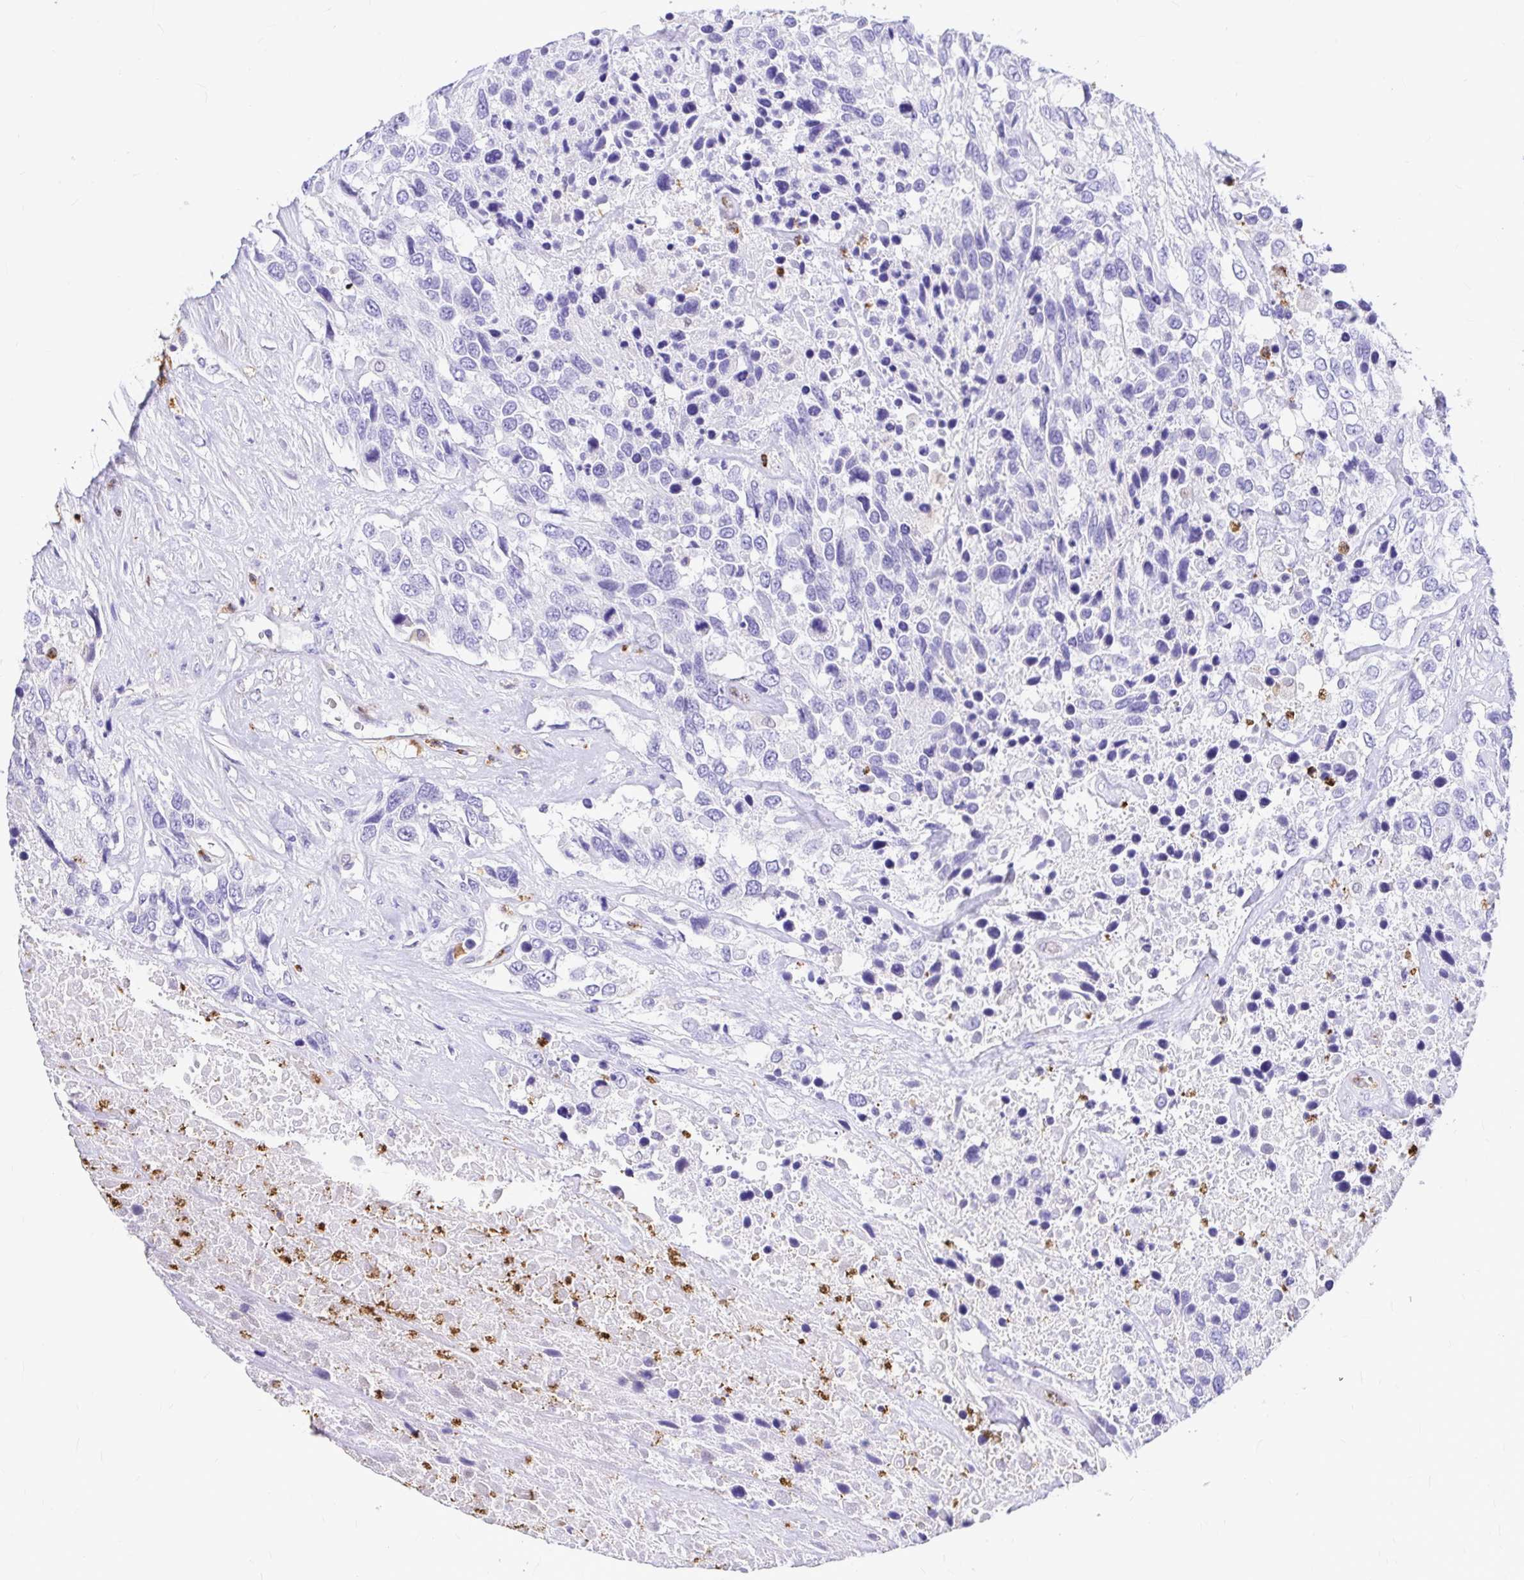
{"staining": {"intensity": "negative", "quantity": "none", "location": "none"}, "tissue": "urothelial cancer", "cell_type": "Tumor cells", "image_type": "cancer", "snomed": [{"axis": "morphology", "description": "Urothelial carcinoma, High grade"}, {"axis": "topography", "description": "Urinary bladder"}], "caption": "DAB (3,3'-diaminobenzidine) immunohistochemical staining of human urothelial carcinoma (high-grade) displays no significant expression in tumor cells.", "gene": "CLEC1B", "patient": {"sex": "female", "age": 70}}